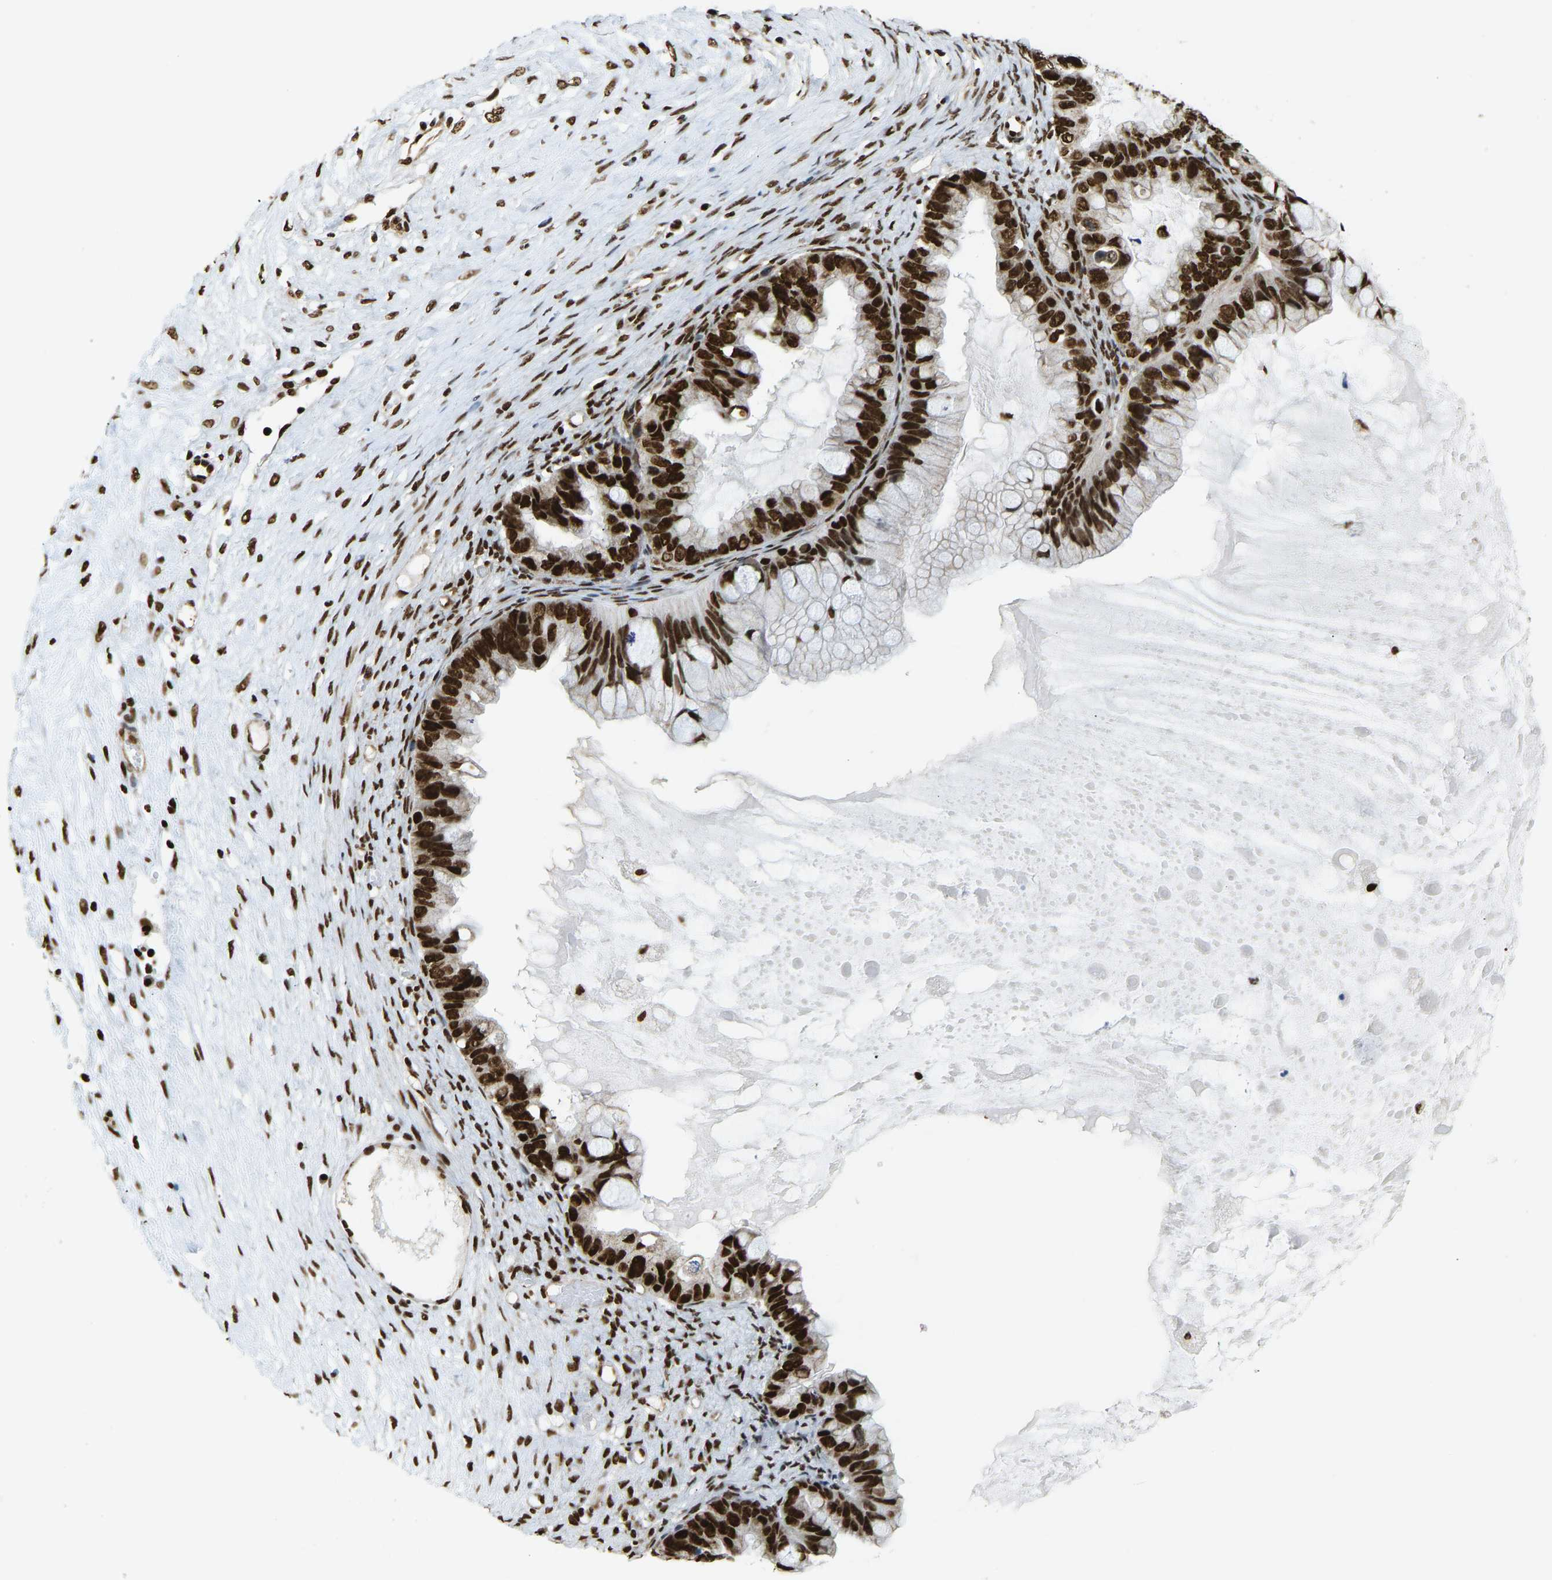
{"staining": {"intensity": "strong", "quantity": ">75%", "location": "nuclear"}, "tissue": "ovarian cancer", "cell_type": "Tumor cells", "image_type": "cancer", "snomed": [{"axis": "morphology", "description": "Cystadenocarcinoma, mucinous, NOS"}, {"axis": "topography", "description": "Ovary"}], "caption": "High-magnification brightfield microscopy of ovarian cancer stained with DAB (3,3'-diaminobenzidine) (brown) and counterstained with hematoxylin (blue). tumor cells exhibit strong nuclear positivity is appreciated in about>75% of cells.", "gene": "ZSCAN20", "patient": {"sex": "female", "age": 80}}